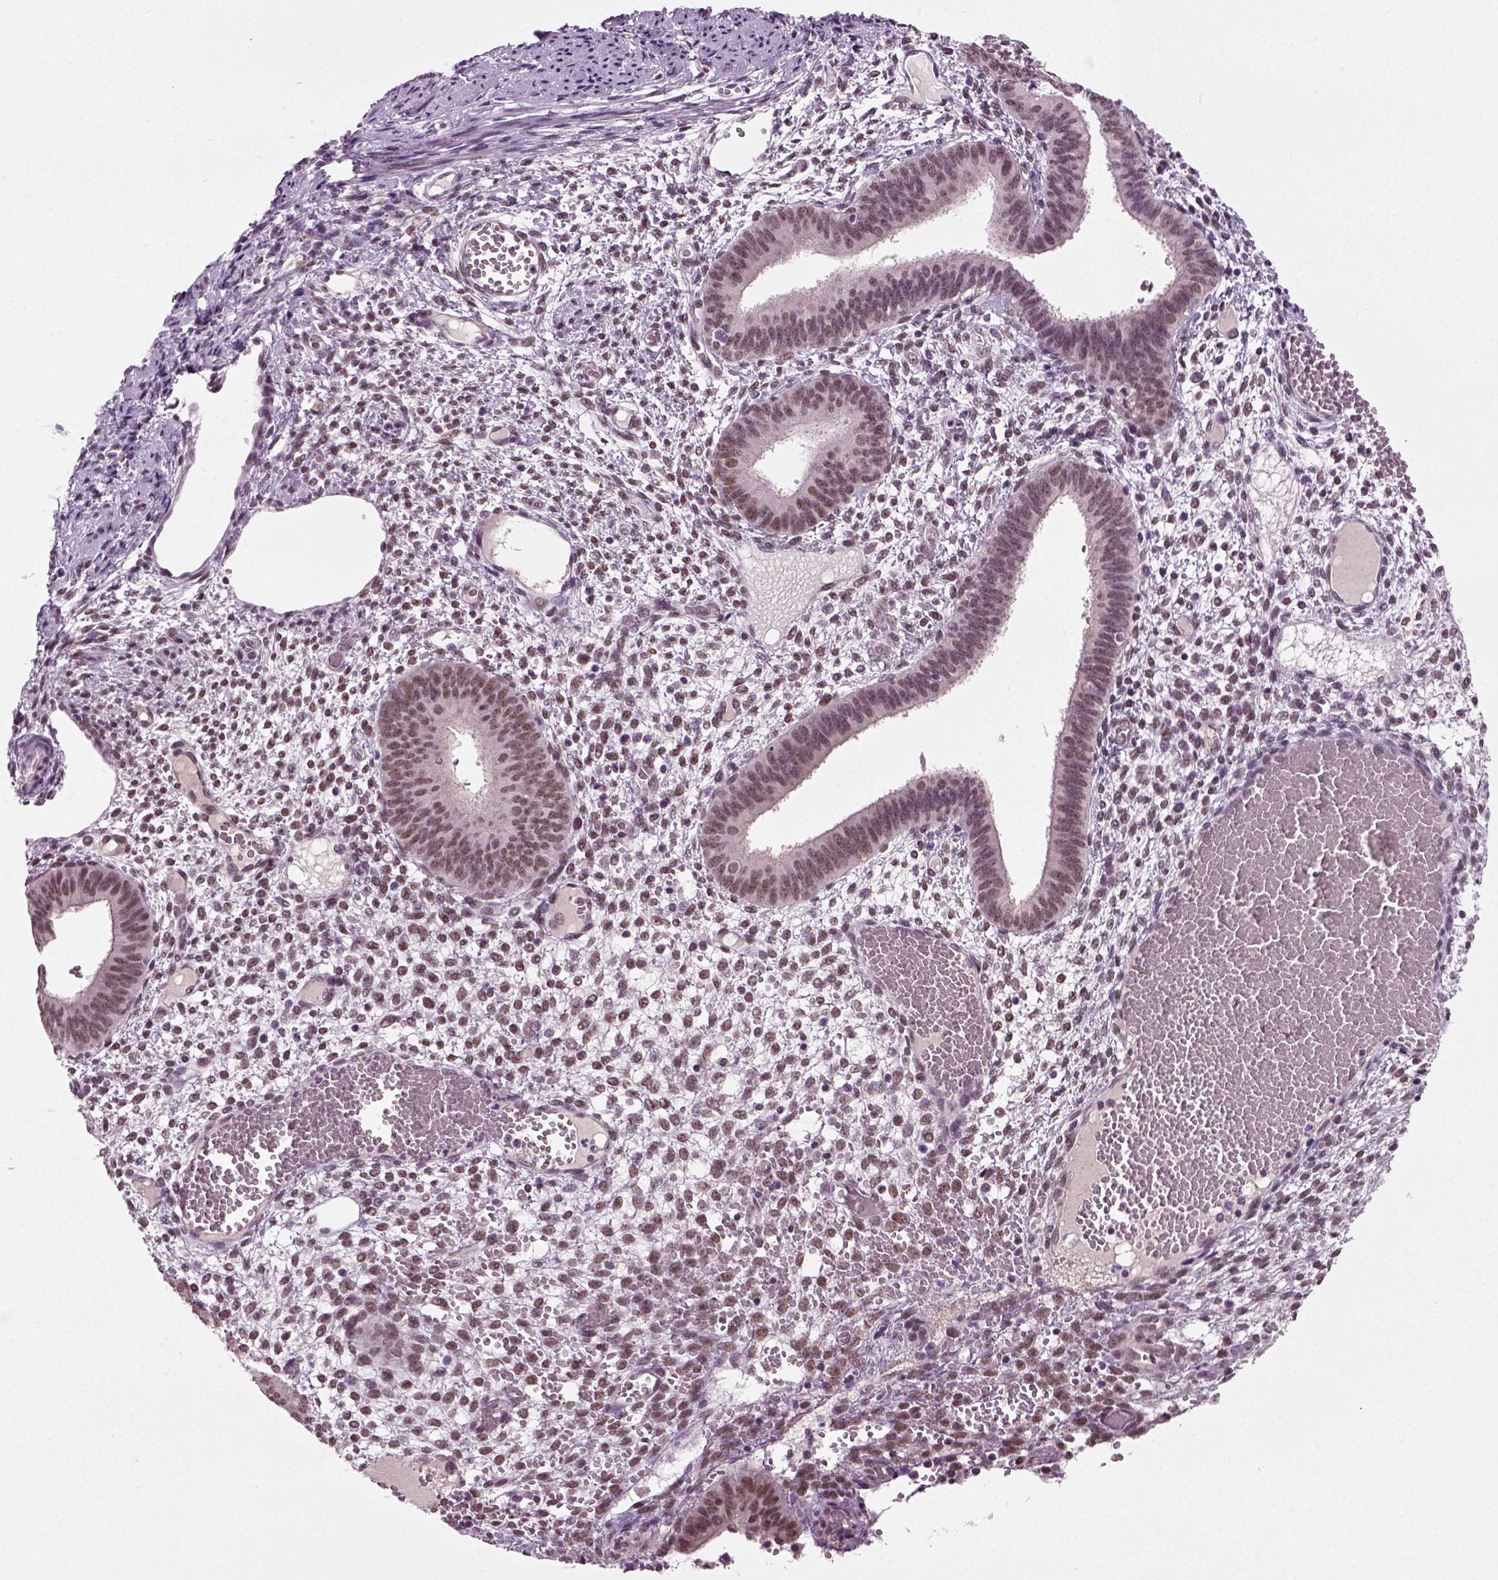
{"staining": {"intensity": "moderate", "quantity": "25%-75%", "location": "nuclear"}, "tissue": "endometrium", "cell_type": "Cells in endometrial stroma", "image_type": "normal", "snomed": [{"axis": "morphology", "description": "Normal tissue, NOS"}, {"axis": "topography", "description": "Endometrium"}], "caption": "Immunohistochemical staining of benign human endometrium exhibits medium levels of moderate nuclear expression in about 25%-75% of cells in endometrial stroma.", "gene": "RCOR3", "patient": {"sex": "female", "age": 42}}